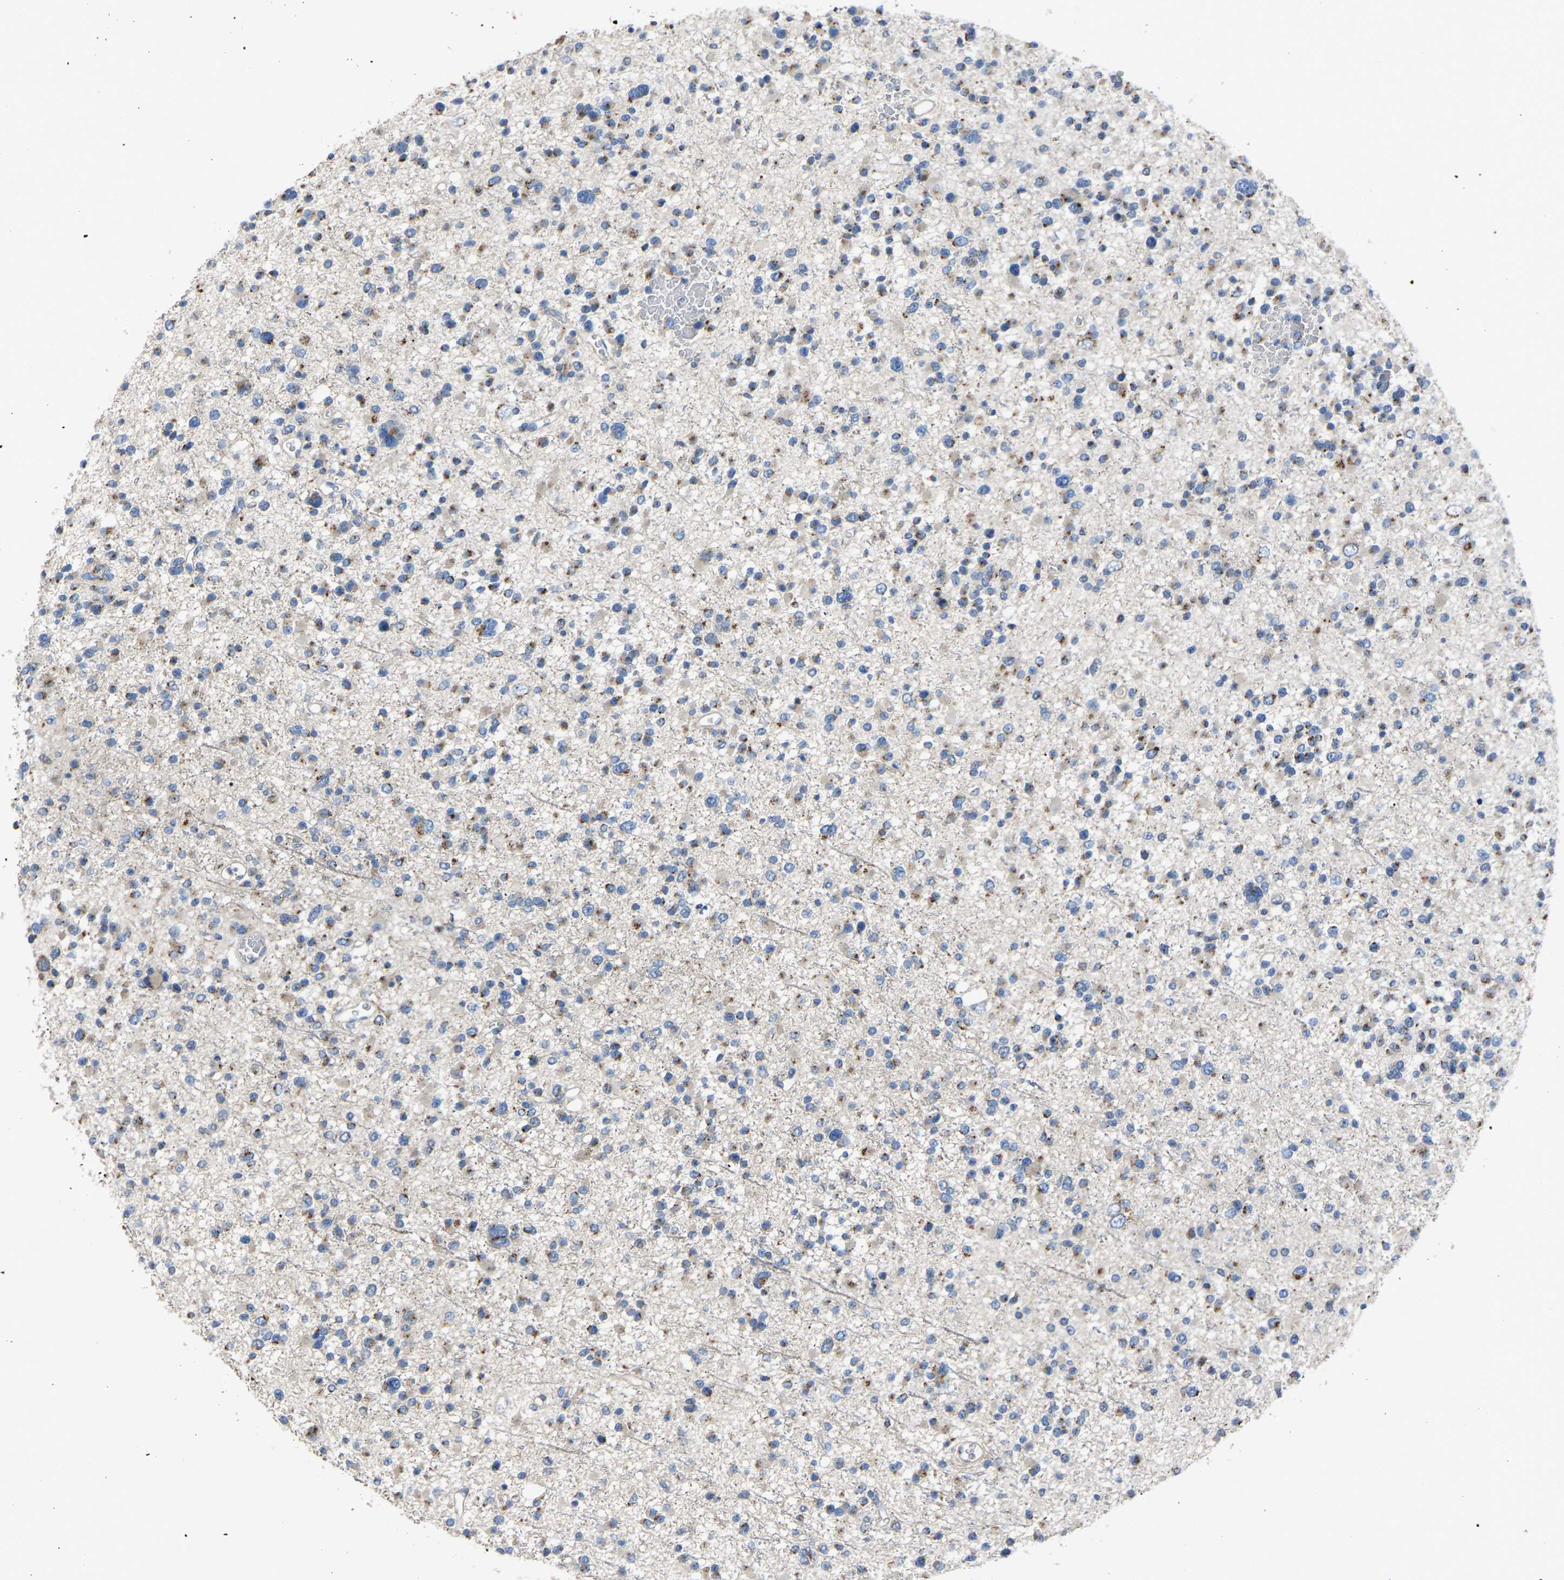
{"staining": {"intensity": "moderate", "quantity": "<25%", "location": "cytoplasmic/membranous"}, "tissue": "glioma", "cell_type": "Tumor cells", "image_type": "cancer", "snomed": [{"axis": "morphology", "description": "Glioma, malignant, Low grade"}, {"axis": "topography", "description": "Brain"}], "caption": "IHC of malignant glioma (low-grade) demonstrates low levels of moderate cytoplasmic/membranous staining in about <25% of tumor cells. (Brightfield microscopy of DAB IHC at high magnification).", "gene": "CANT1", "patient": {"sex": "female", "age": 22}}